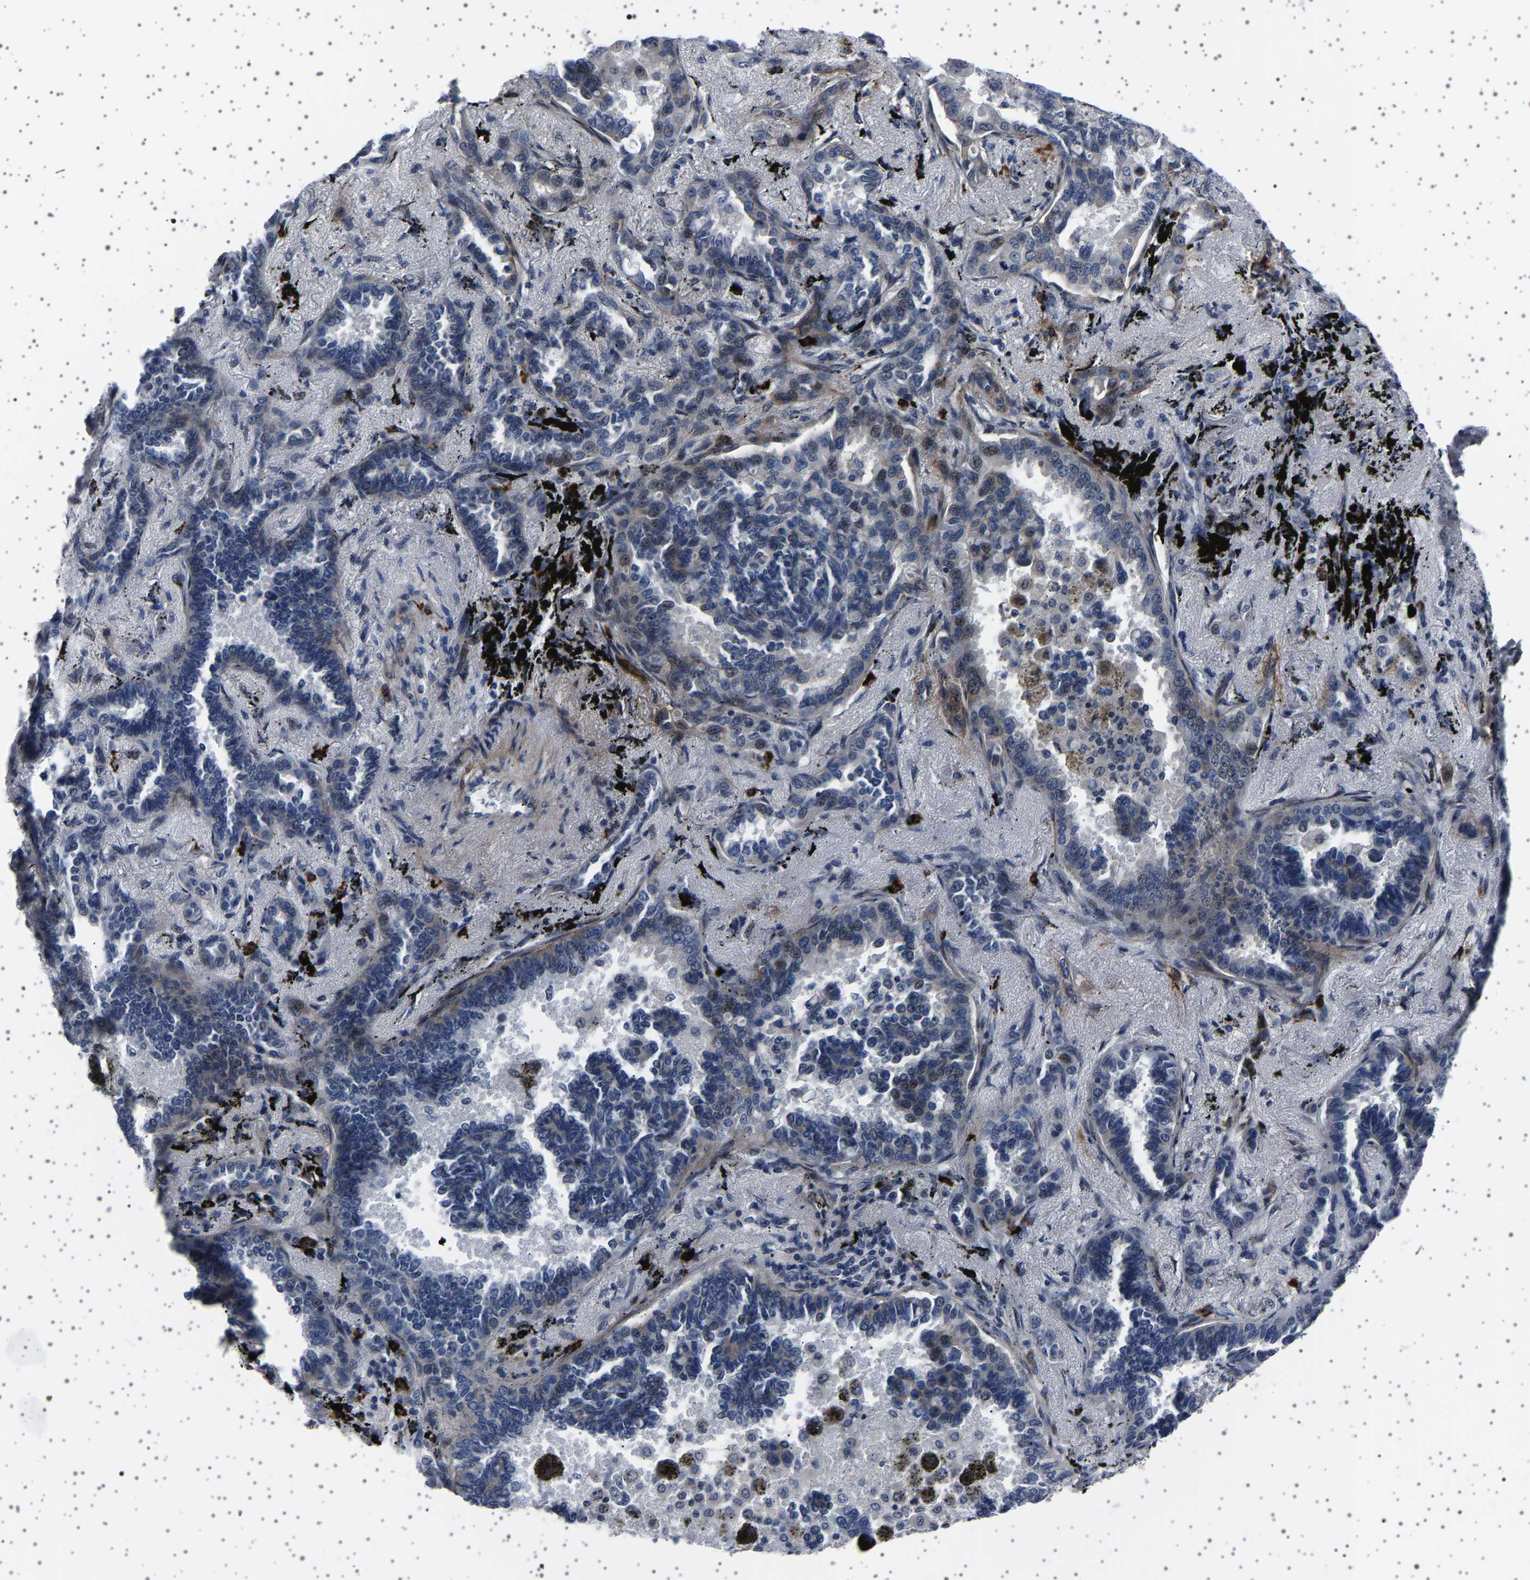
{"staining": {"intensity": "weak", "quantity": "<25%", "location": "nuclear"}, "tissue": "lung cancer", "cell_type": "Tumor cells", "image_type": "cancer", "snomed": [{"axis": "morphology", "description": "Adenocarcinoma, NOS"}, {"axis": "topography", "description": "Lung"}], "caption": "Lung adenocarcinoma was stained to show a protein in brown. There is no significant expression in tumor cells.", "gene": "PAK5", "patient": {"sex": "male", "age": 59}}